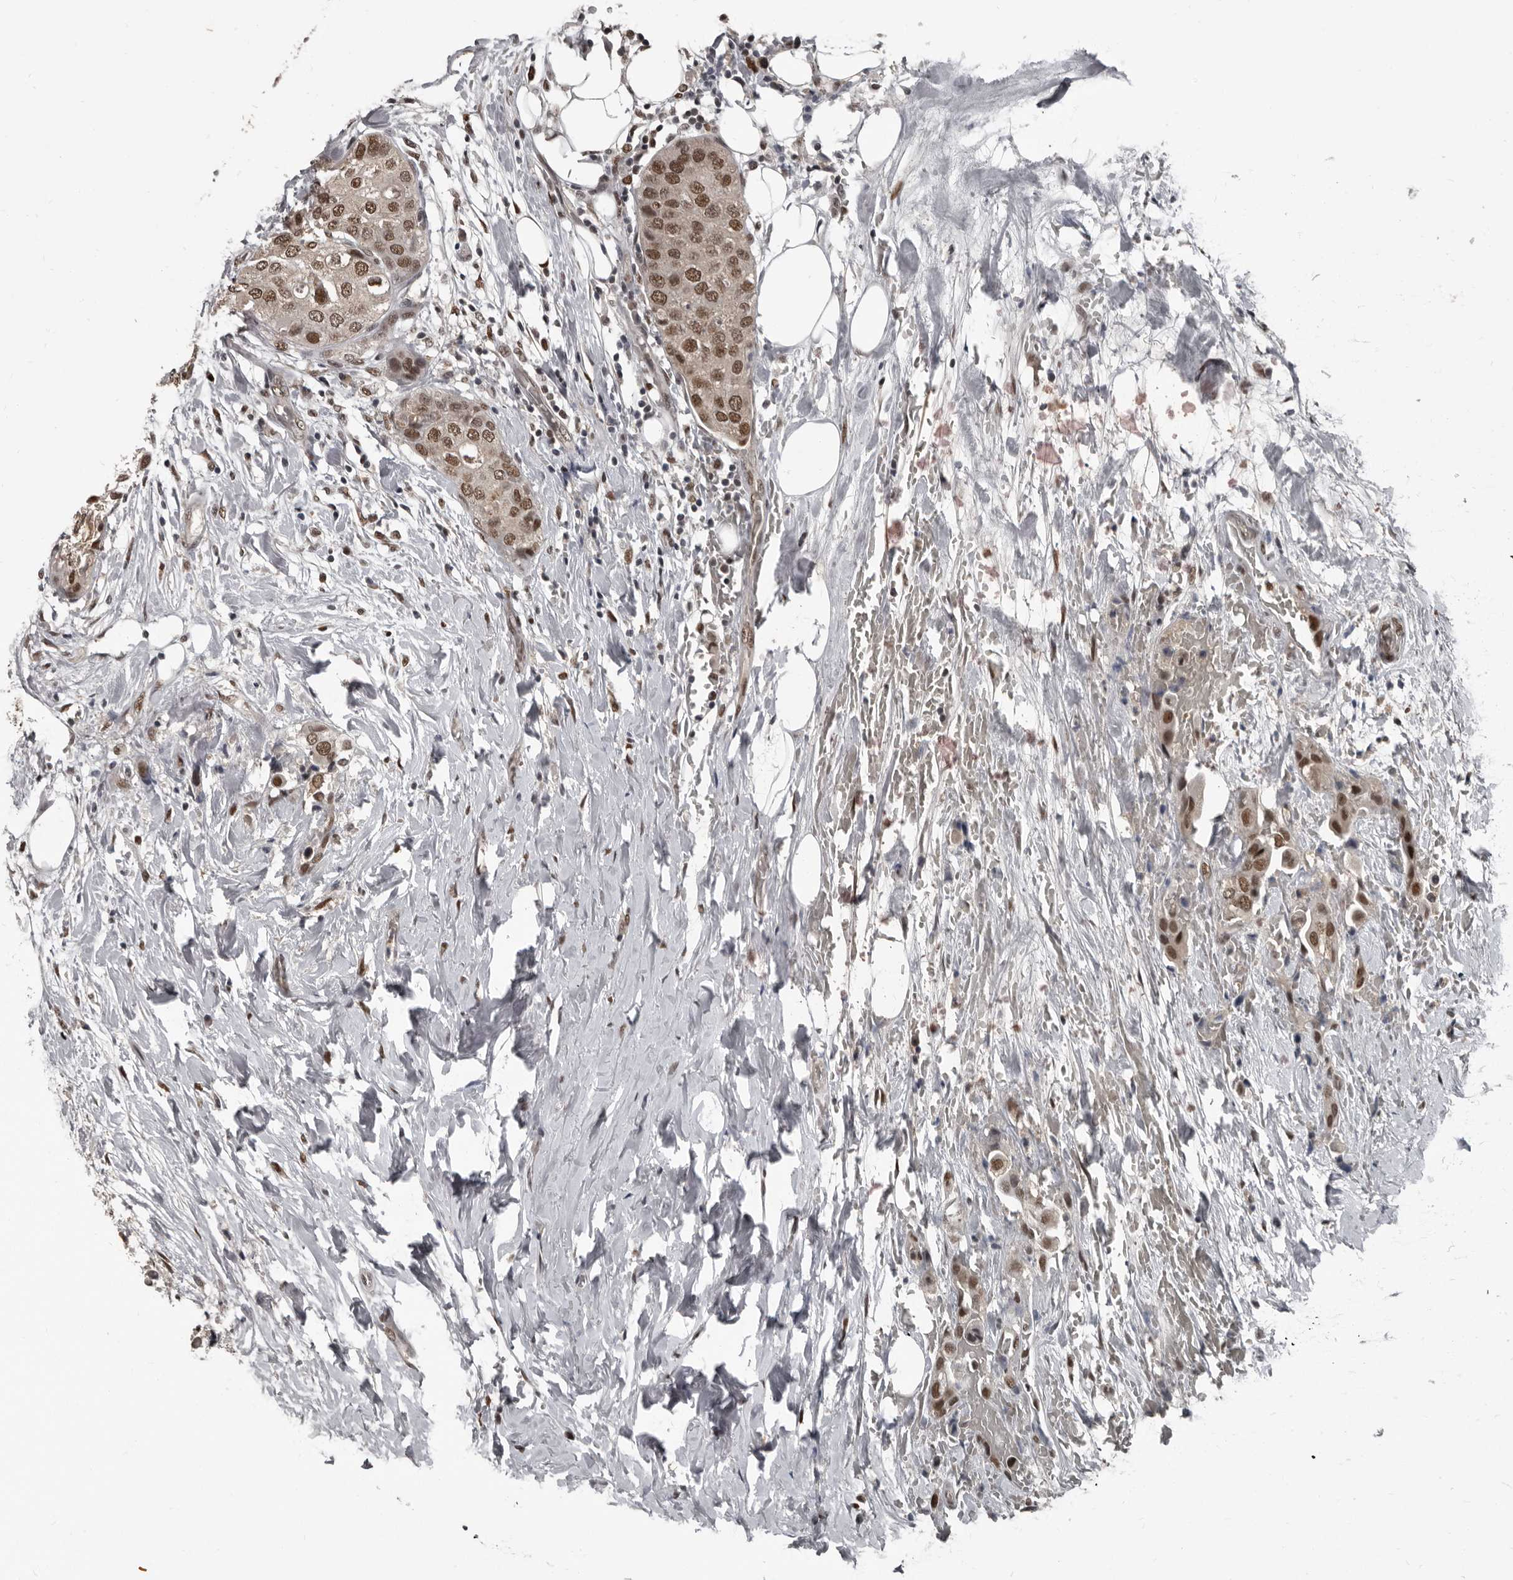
{"staining": {"intensity": "moderate", "quantity": ">75%", "location": "nuclear"}, "tissue": "urothelial cancer", "cell_type": "Tumor cells", "image_type": "cancer", "snomed": [{"axis": "morphology", "description": "Urothelial carcinoma, High grade"}, {"axis": "topography", "description": "Urinary bladder"}], "caption": "Moderate nuclear staining for a protein is seen in about >75% of tumor cells of urothelial carcinoma (high-grade) using immunohistochemistry (IHC).", "gene": "CHD1L", "patient": {"sex": "male", "age": 64}}